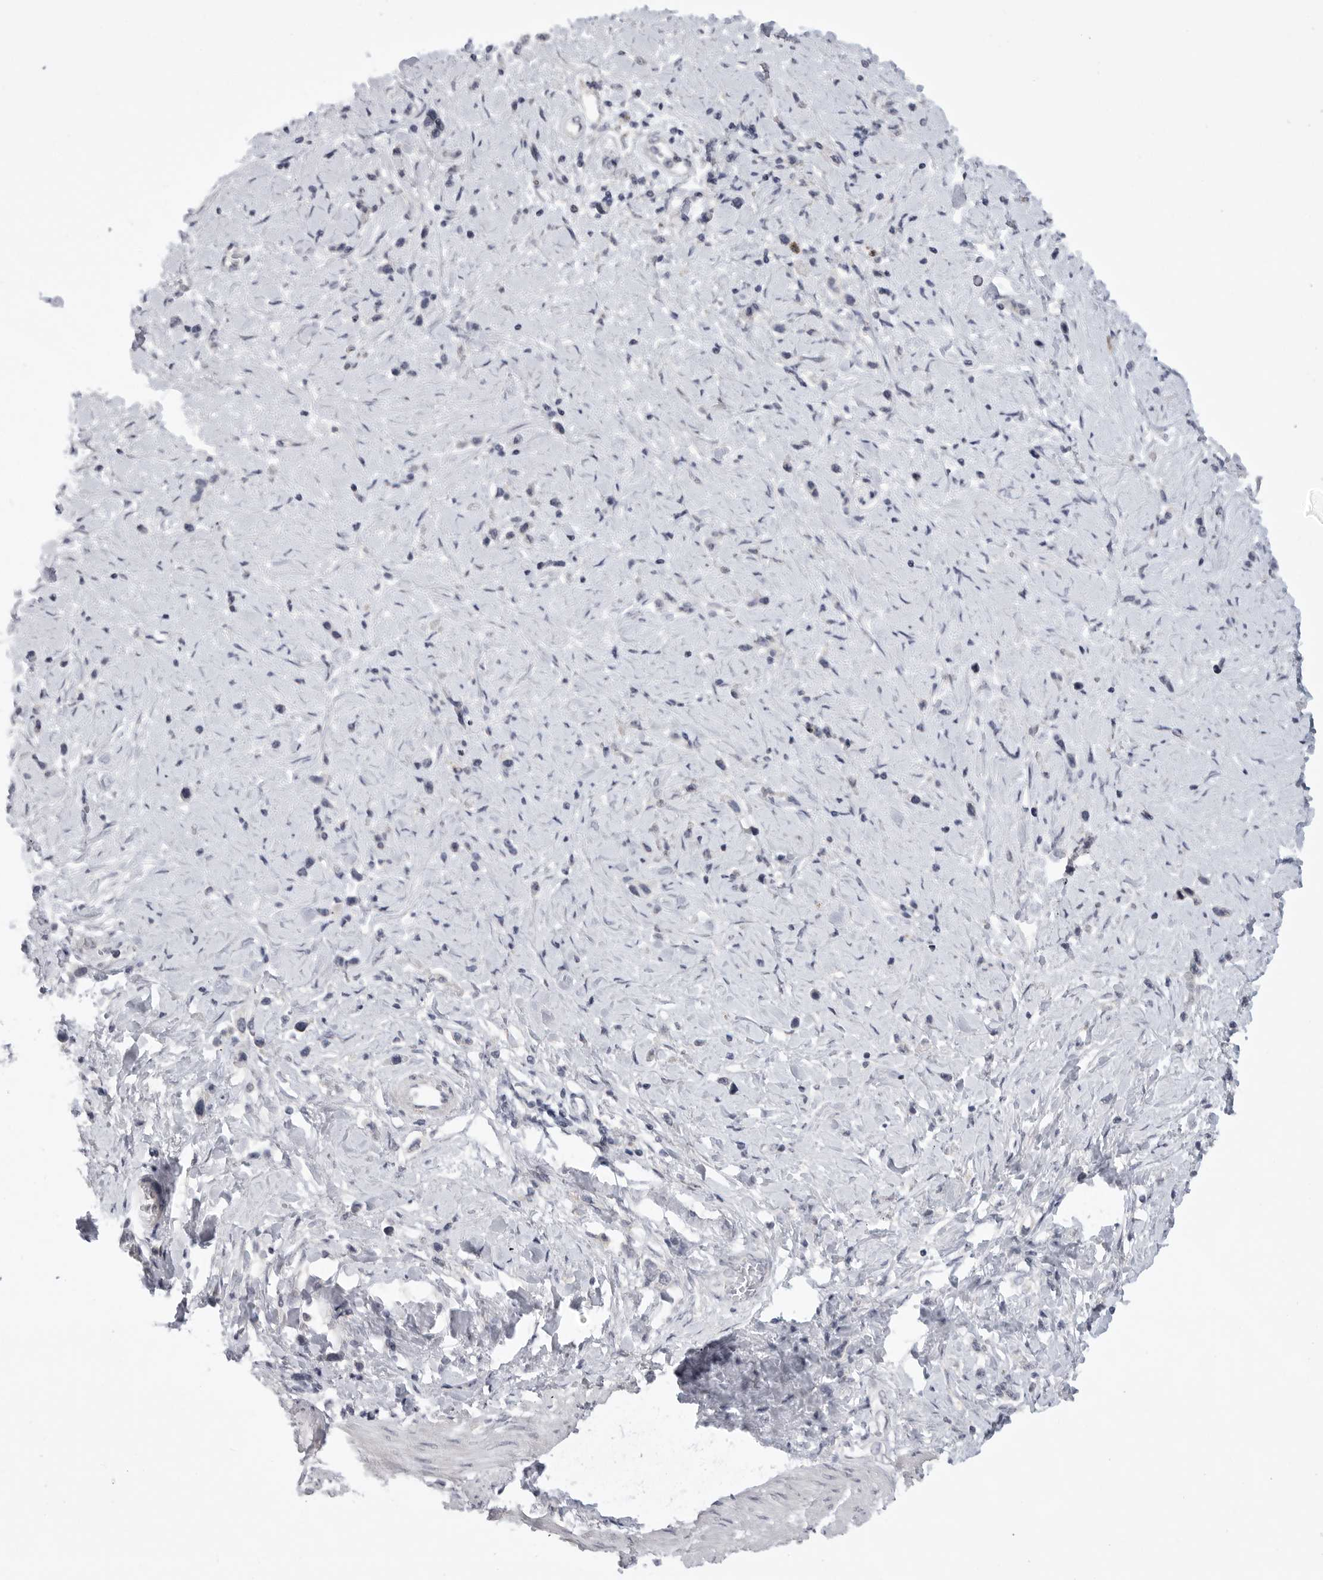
{"staining": {"intensity": "negative", "quantity": "none", "location": "none"}, "tissue": "stomach cancer", "cell_type": "Tumor cells", "image_type": "cancer", "snomed": [{"axis": "morphology", "description": "Adenocarcinoma, NOS"}, {"axis": "topography", "description": "Stomach"}], "caption": "Adenocarcinoma (stomach) was stained to show a protein in brown. There is no significant expression in tumor cells.", "gene": "FBXO43", "patient": {"sex": "female", "age": 65}}